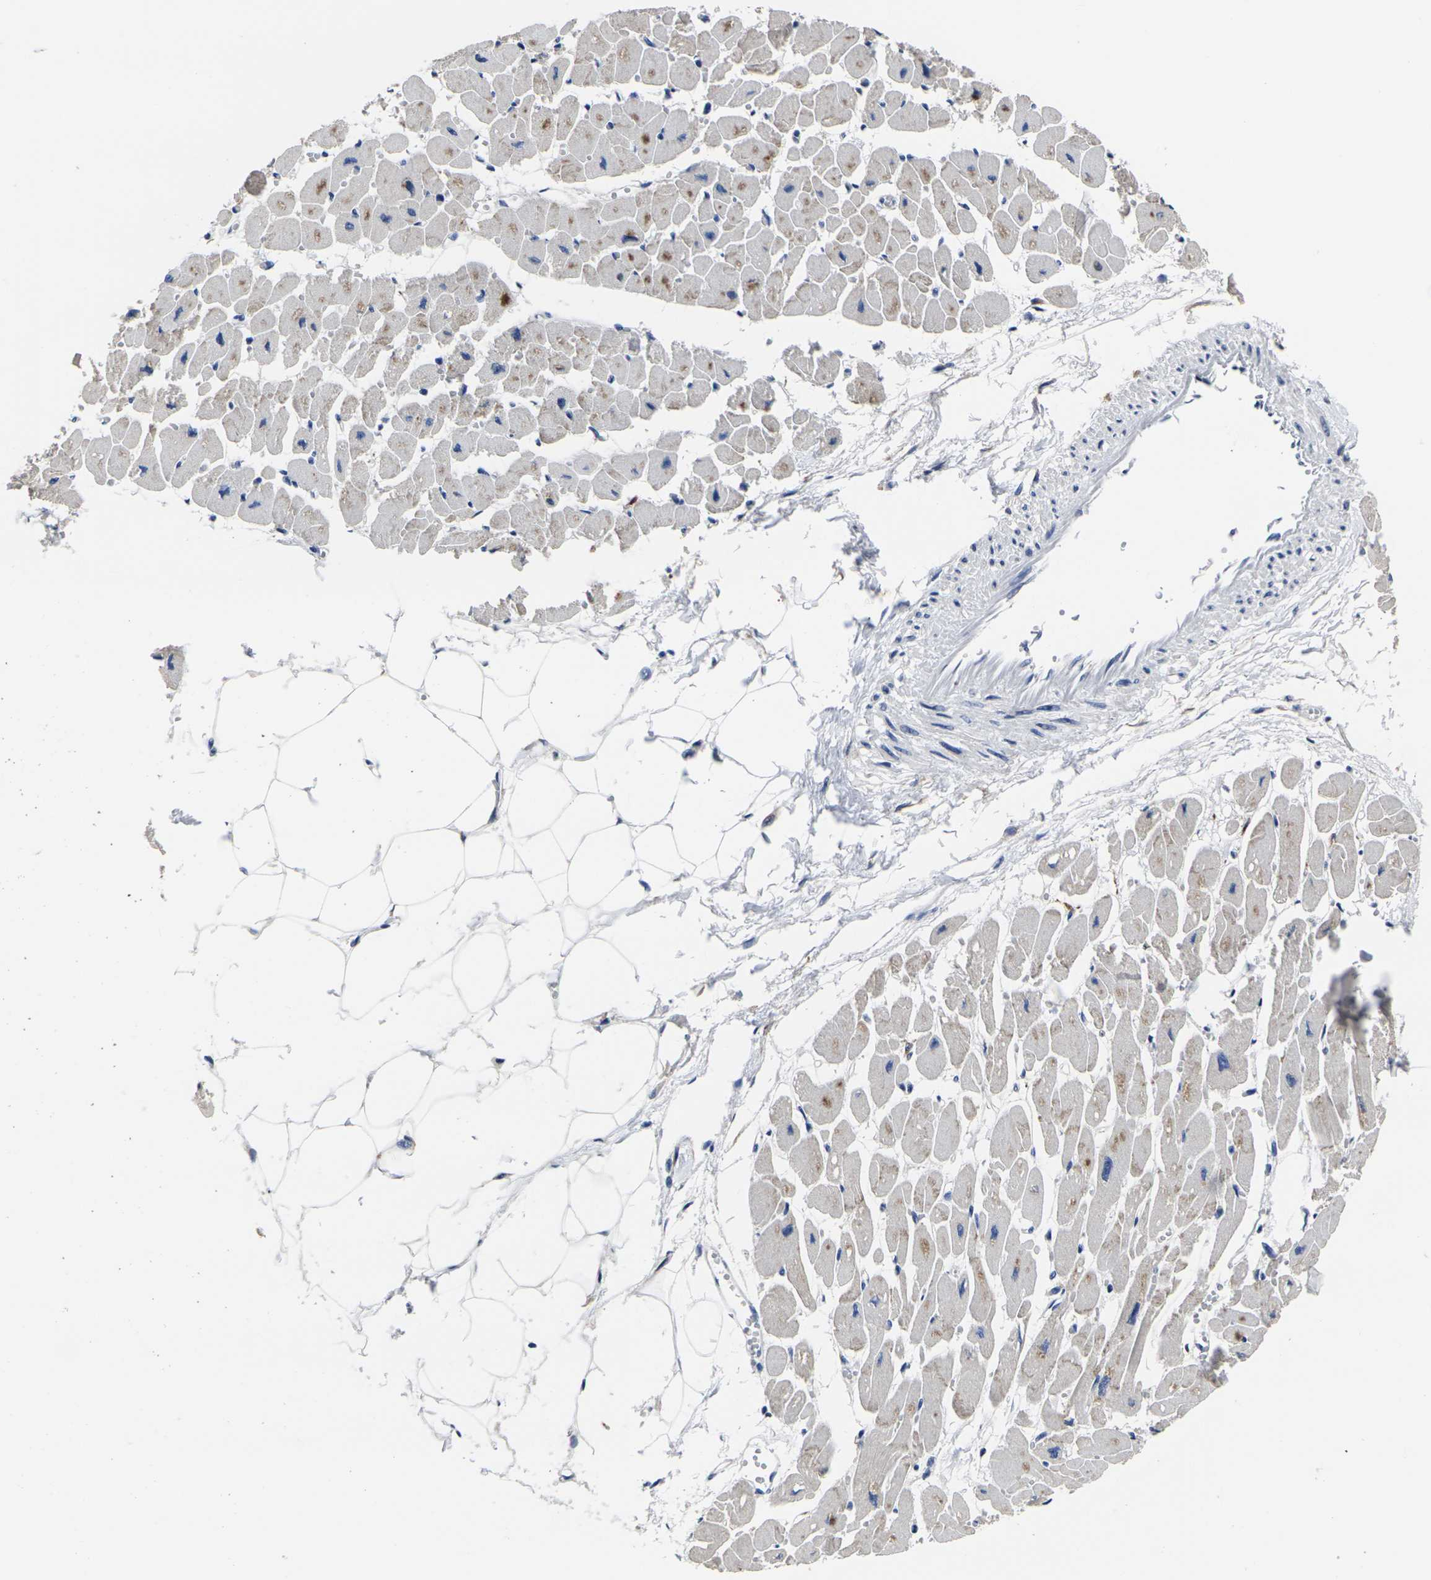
{"staining": {"intensity": "negative", "quantity": "none", "location": "none"}, "tissue": "heart muscle", "cell_type": "Cardiomyocytes", "image_type": "normal", "snomed": [{"axis": "morphology", "description": "Normal tissue, NOS"}, {"axis": "topography", "description": "Heart"}], "caption": "DAB (3,3'-diaminobenzidine) immunohistochemical staining of unremarkable heart muscle displays no significant staining in cardiomyocytes. The staining is performed using DAB brown chromogen with nuclei counter-stained in using hematoxylin.", "gene": "CYP2C8", "patient": {"sex": "female", "age": 54}}